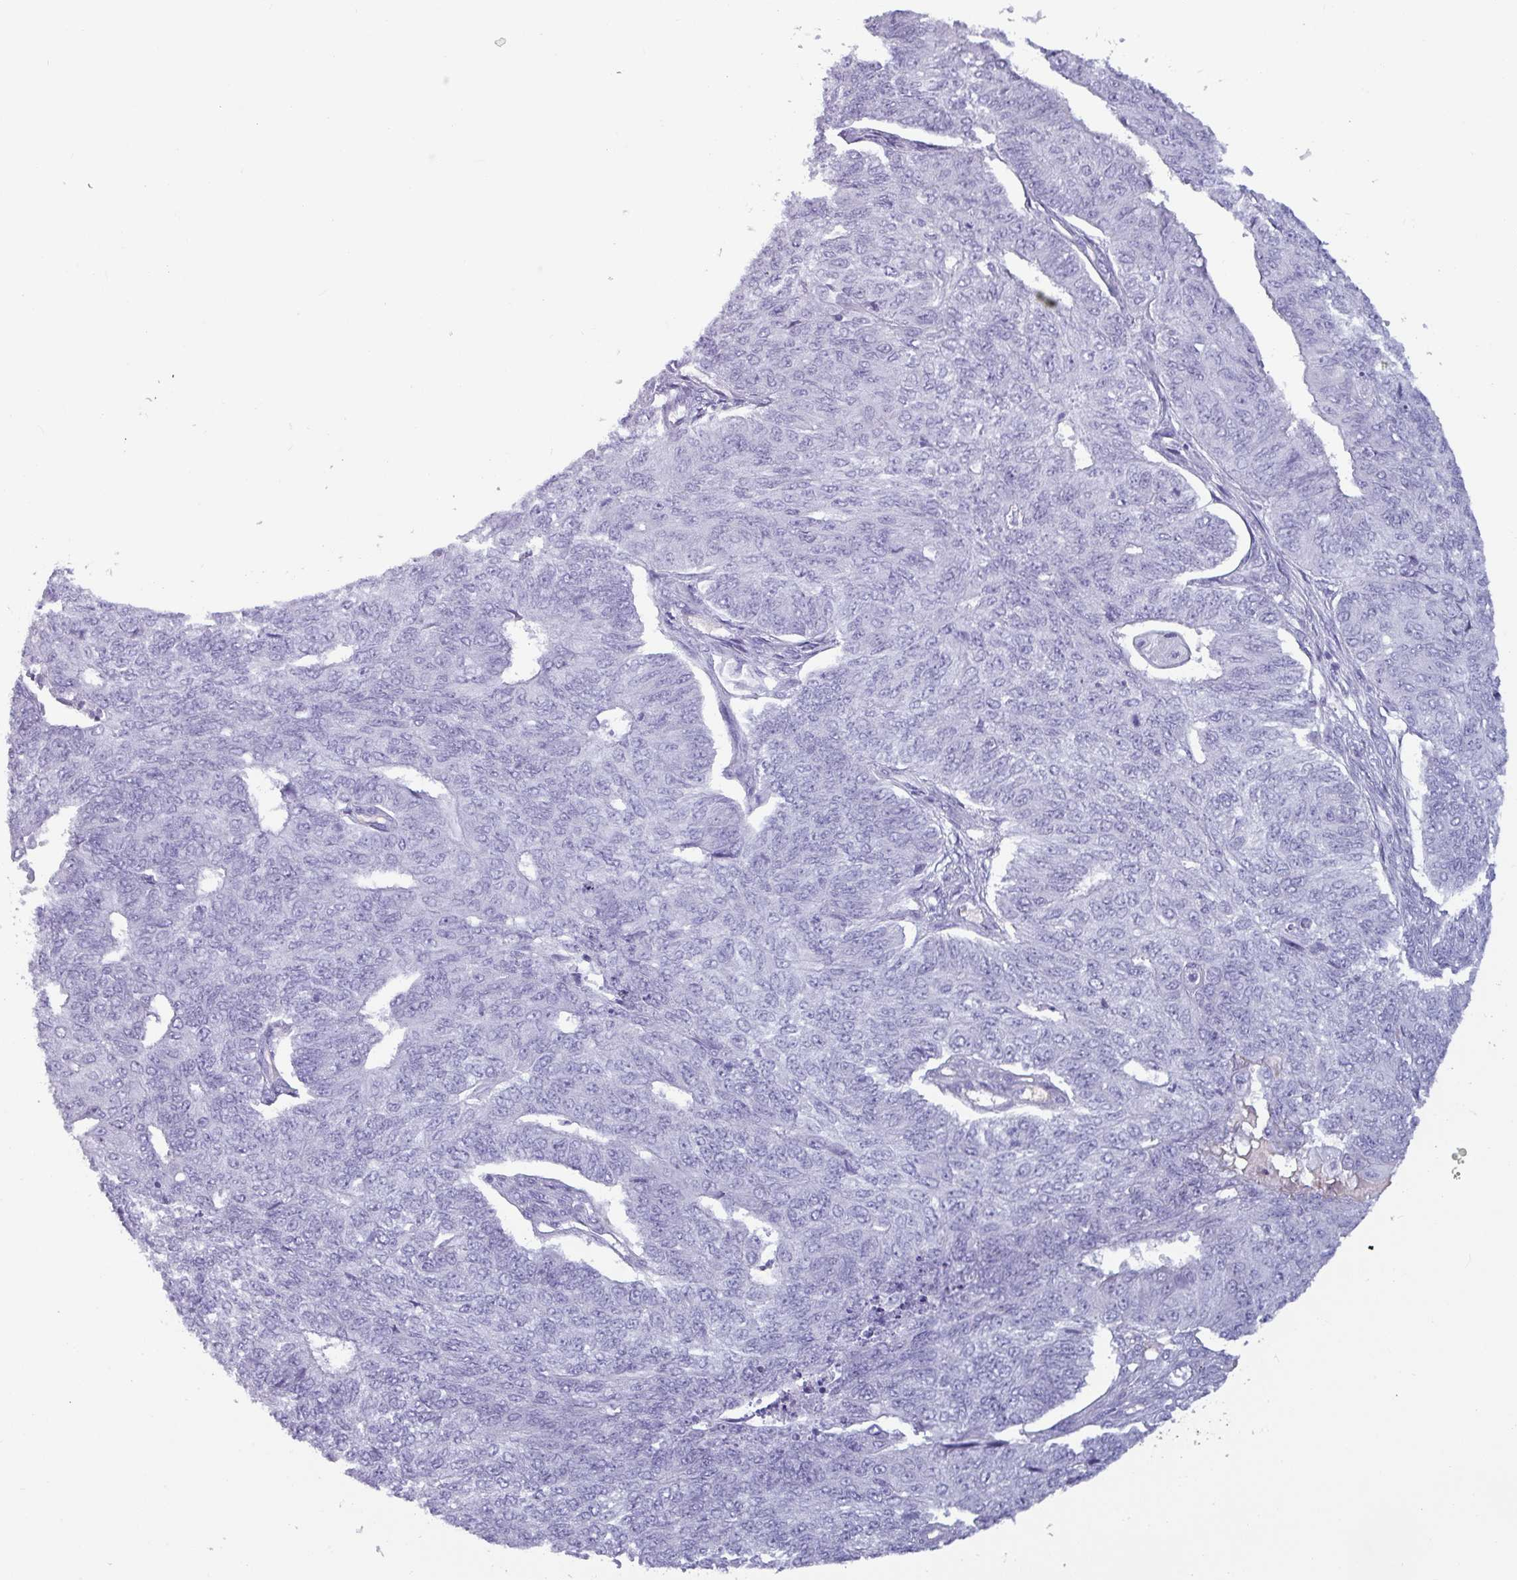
{"staining": {"intensity": "negative", "quantity": "none", "location": "none"}, "tissue": "endometrial cancer", "cell_type": "Tumor cells", "image_type": "cancer", "snomed": [{"axis": "morphology", "description": "Adenocarcinoma, NOS"}, {"axis": "topography", "description": "Endometrium"}], "caption": "Endometrial cancer was stained to show a protein in brown. There is no significant staining in tumor cells.", "gene": "CRYBB2", "patient": {"sex": "female", "age": 32}}